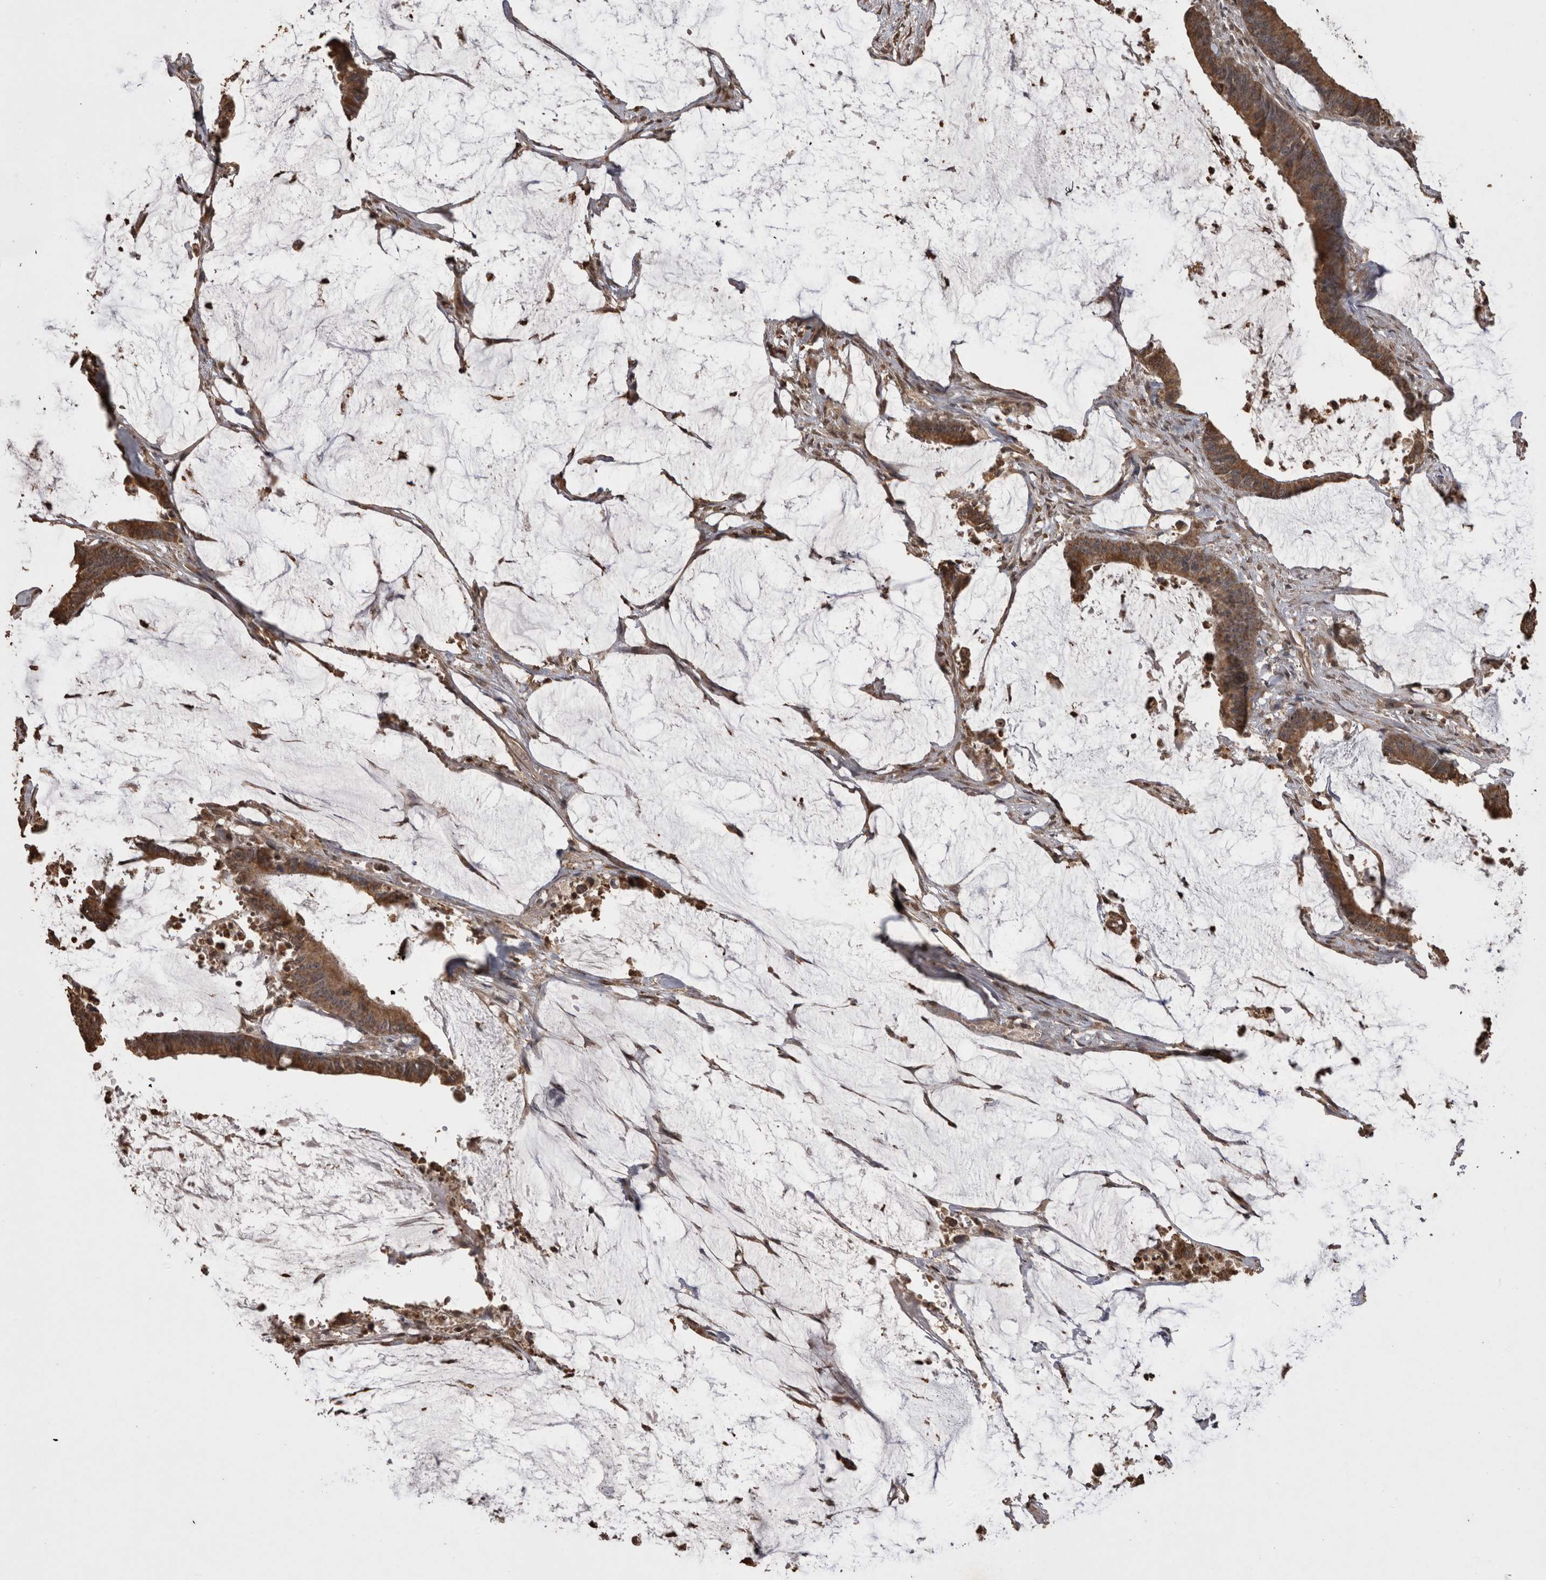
{"staining": {"intensity": "strong", "quantity": ">75%", "location": "cytoplasmic/membranous"}, "tissue": "colorectal cancer", "cell_type": "Tumor cells", "image_type": "cancer", "snomed": [{"axis": "morphology", "description": "Adenocarcinoma, NOS"}, {"axis": "topography", "description": "Rectum"}], "caption": "Colorectal adenocarcinoma stained with DAB IHC demonstrates high levels of strong cytoplasmic/membranous staining in about >75% of tumor cells. Ihc stains the protein in brown and the nuclei are stained blue.", "gene": "SOCS5", "patient": {"sex": "female", "age": 66}}